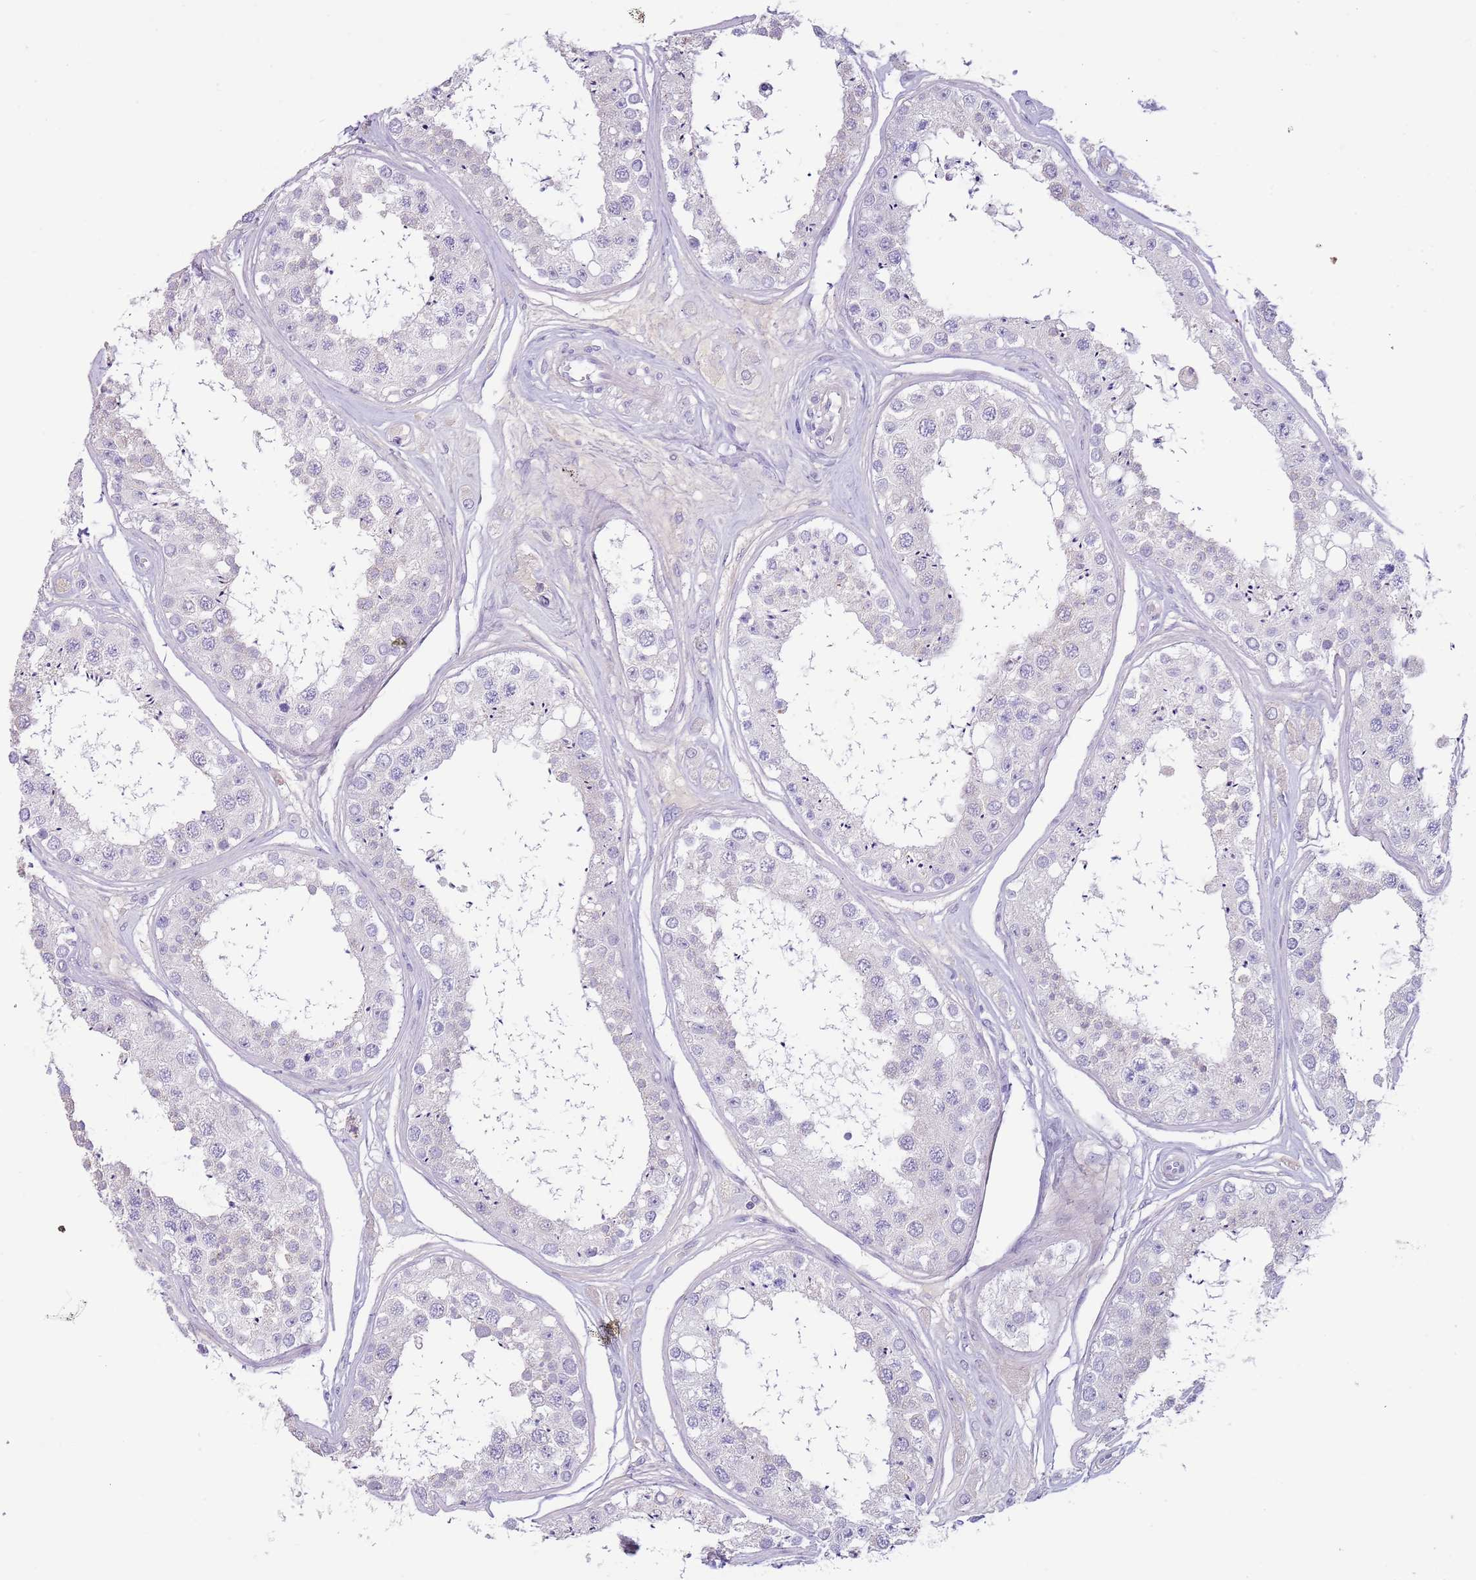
{"staining": {"intensity": "negative", "quantity": "none", "location": "none"}, "tissue": "testis", "cell_type": "Cells in seminiferous ducts", "image_type": "normal", "snomed": [{"axis": "morphology", "description": "Normal tissue, NOS"}, {"axis": "topography", "description": "Testis"}], "caption": "IHC histopathology image of benign testis: human testis stained with DAB exhibits no significant protein positivity in cells in seminiferous ducts.", "gene": "TOX2", "patient": {"sex": "male", "age": 25}}